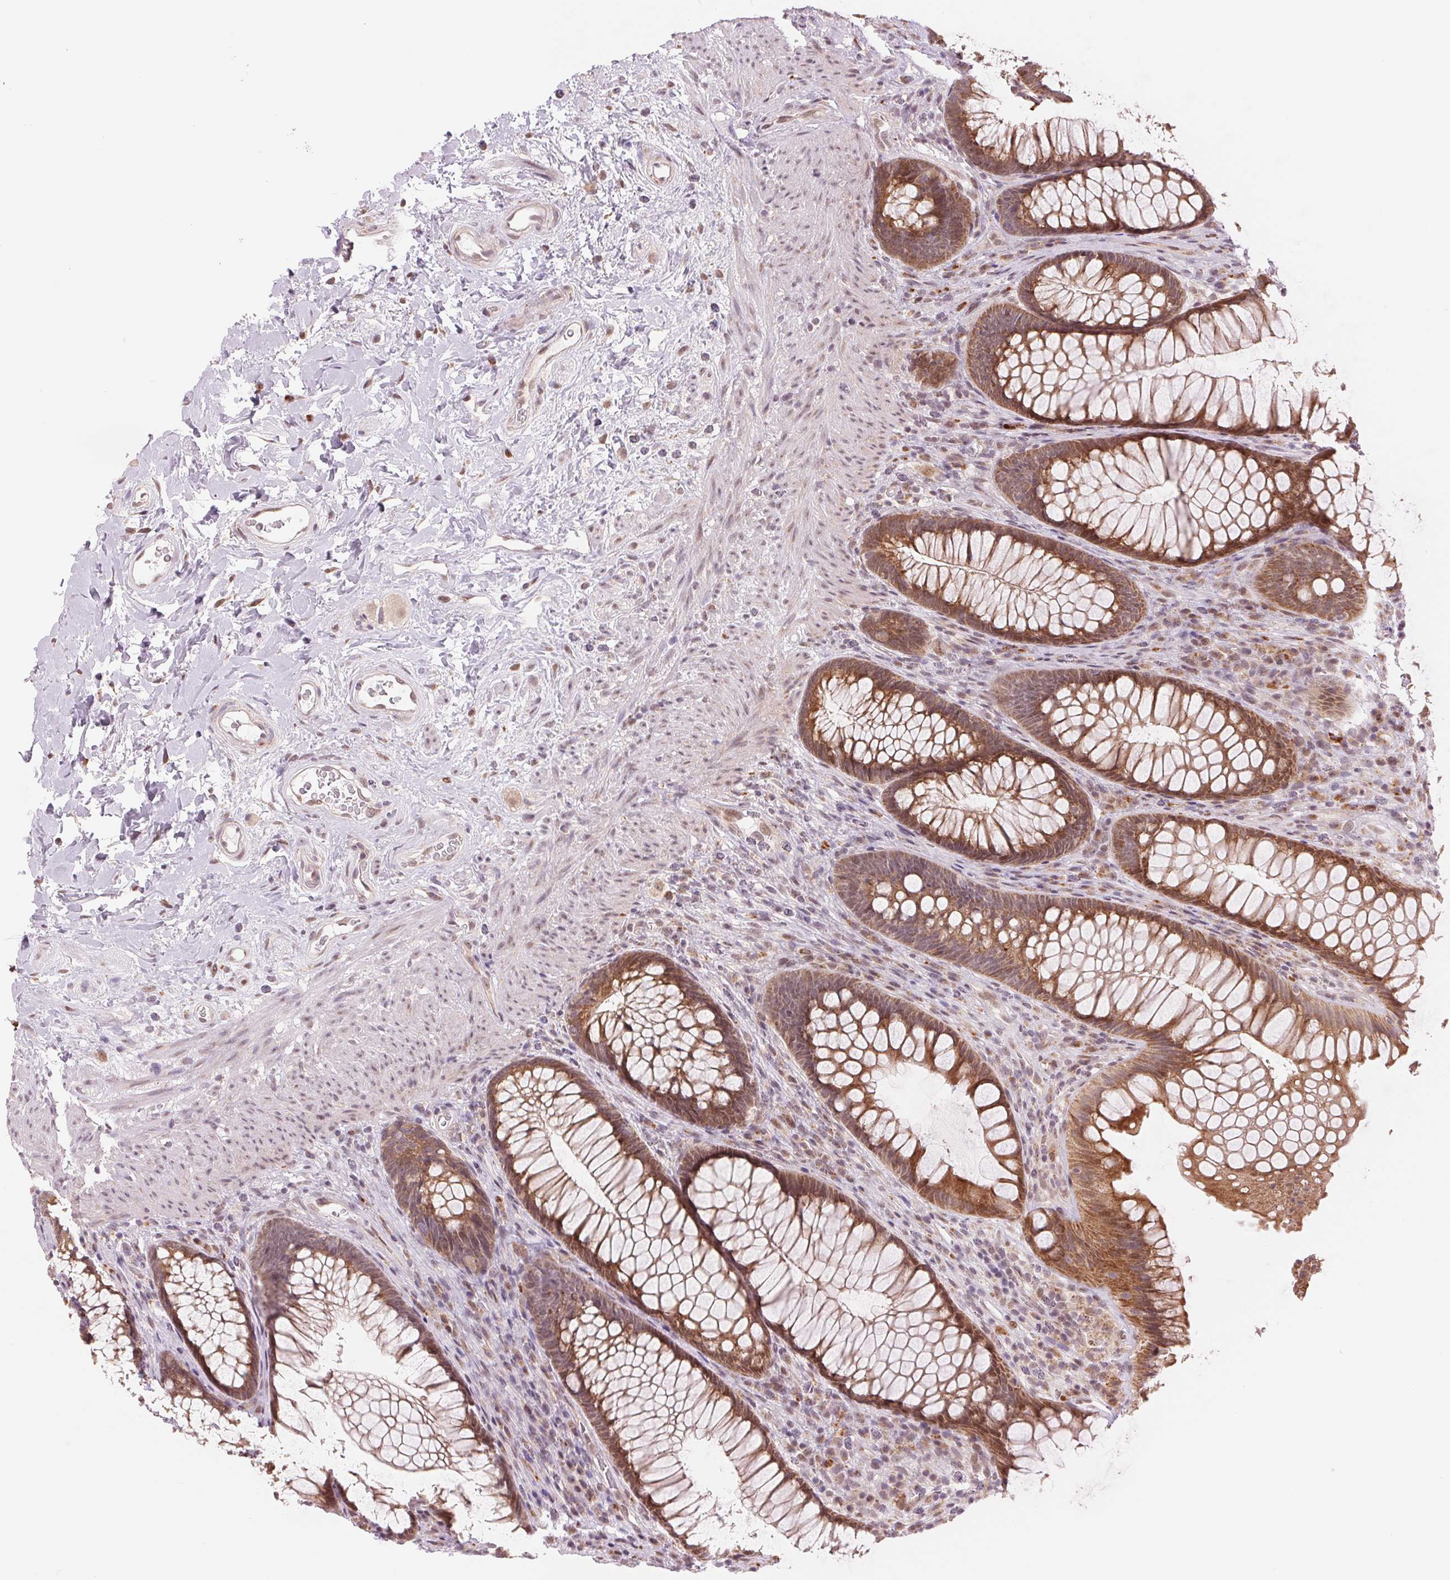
{"staining": {"intensity": "moderate", "quantity": ">75%", "location": "cytoplasmic/membranous"}, "tissue": "rectum", "cell_type": "Glandular cells", "image_type": "normal", "snomed": [{"axis": "morphology", "description": "Normal tissue, NOS"}, {"axis": "topography", "description": "Smooth muscle"}, {"axis": "topography", "description": "Rectum"}], "caption": "Immunohistochemistry image of benign human rectum stained for a protein (brown), which exhibits medium levels of moderate cytoplasmic/membranous positivity in about >75% of glandular cells.", "gene": "ARHGAP32", "patient": {"sex": "male", "age": 53}}